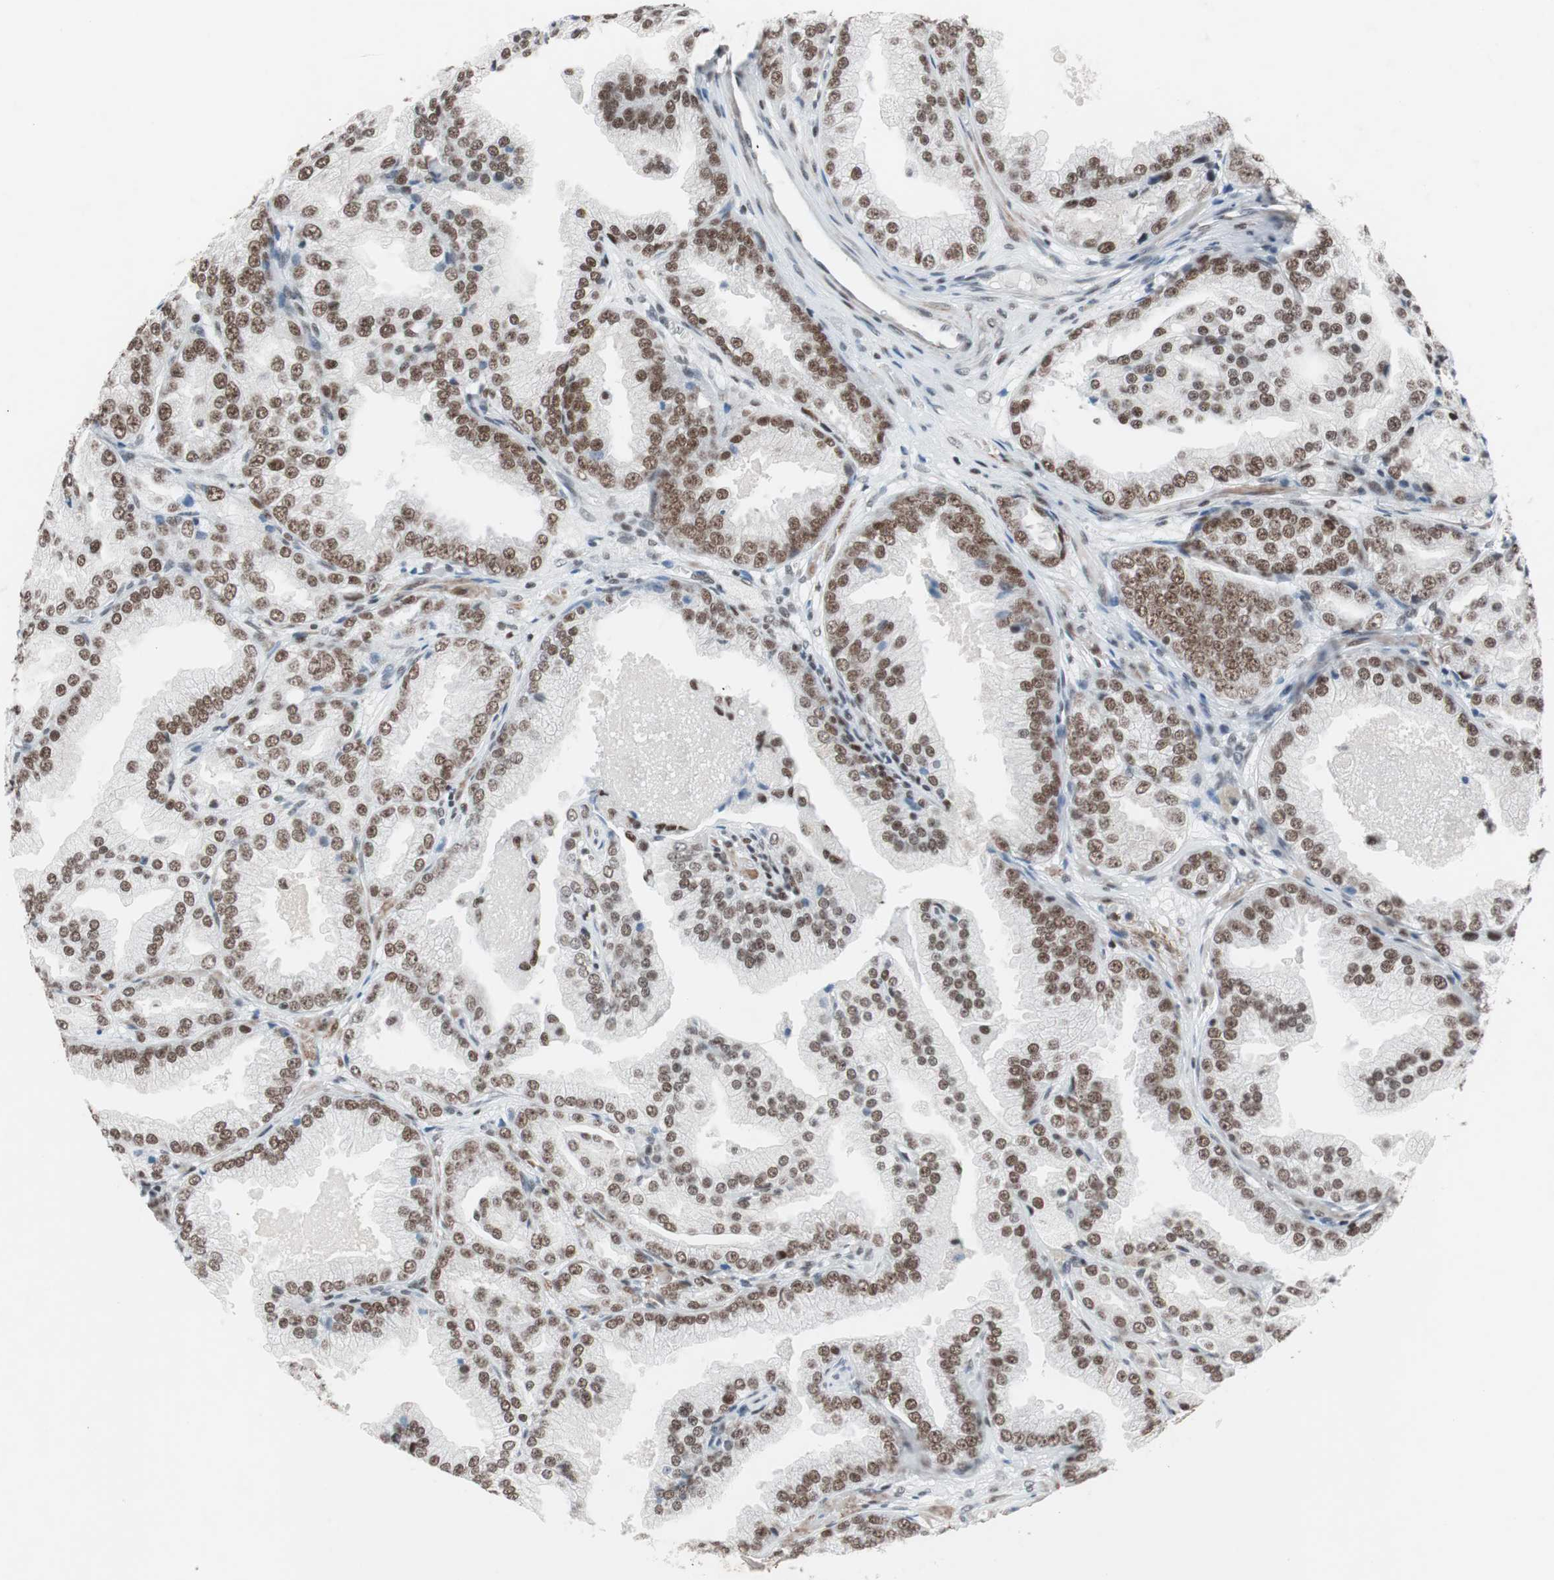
{"staining": {"intensity": "moderate", "quantity": ">75%", "location": "nuclear"}, "tissue": "prostate cancer", "cell_type": "Tumor cells", "image_type": "cancer", "snomed": [{"axis": "morphology", "description": "Adenocarcinoma, High grade"}, {"axis": "topography", "description": "Prostate"}], "caption": "Immunohistochemistry (IHC) (DAB) staining of human prostate cancer (high-grade adenocarcinoma) reveals moderate nuclear protein expression in approximately >75% of tumor cells.", "gene": "ARID1A", "patient": {"sex": "male", "age": 61}}